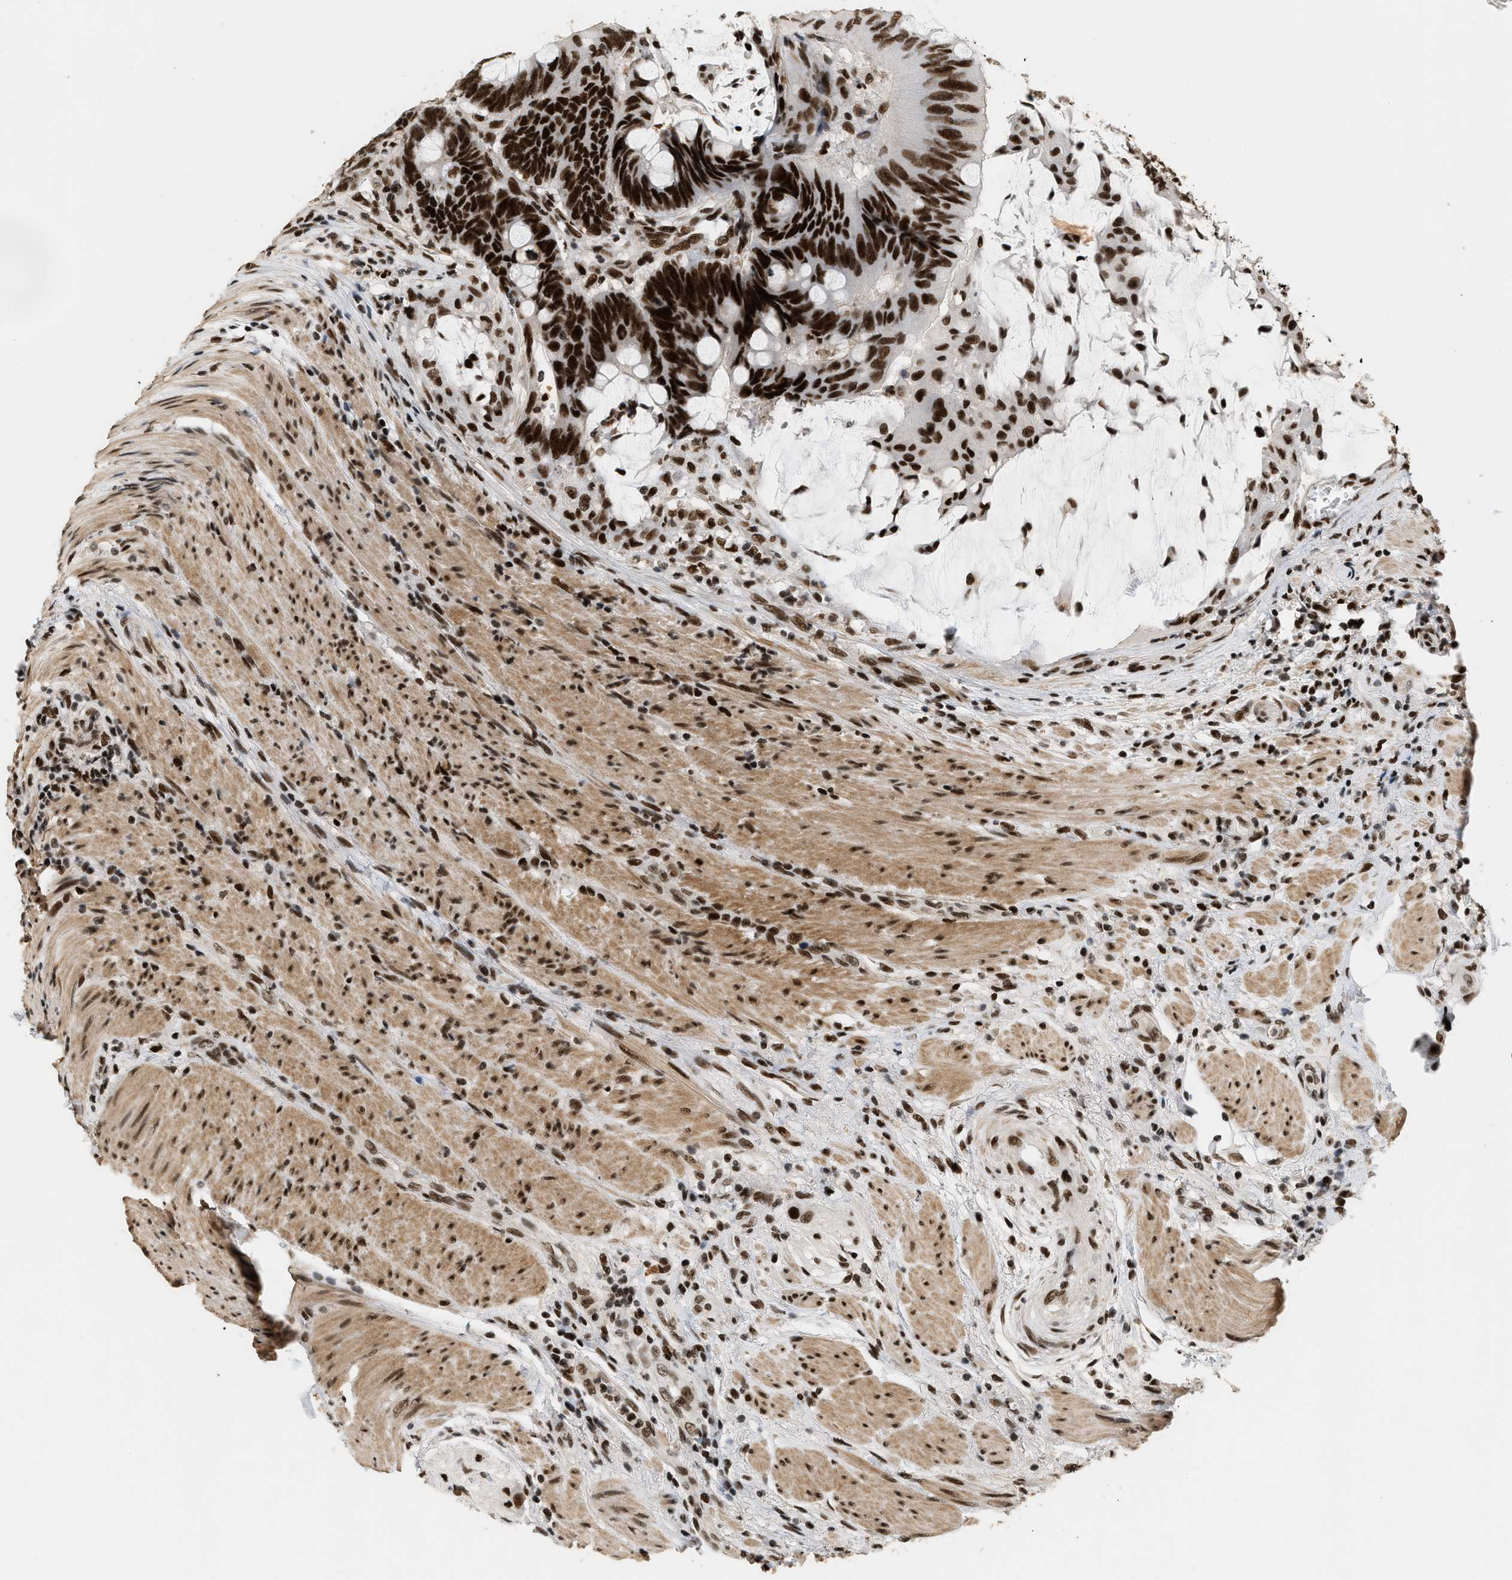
{"staining": {"intensity": "strong", "quantity": ">75%", "location": "nuclear"}, "tissue": "colorectal cancer", "cell_type": "Tumor cells", "image_type": "cancer", "snomed": [{"axis": "morphology", "description": "Normal tissue, NOS"}, {"axis": "morphology", "description": "Adenocarcinoma, NOS"}, {"axis": "topography", "description": "Rectum"}, {"axis": "topography", "description": "Peripheral nerve tissue"}], "caption": "Colorectal cancer (adenocarcinoma) stained with a brown dye shows strong nuclear positive staining in approximately >75% of tumor cells.", "gene": "SMARCB1", "patient": {"sex": "male", "age": 92}}